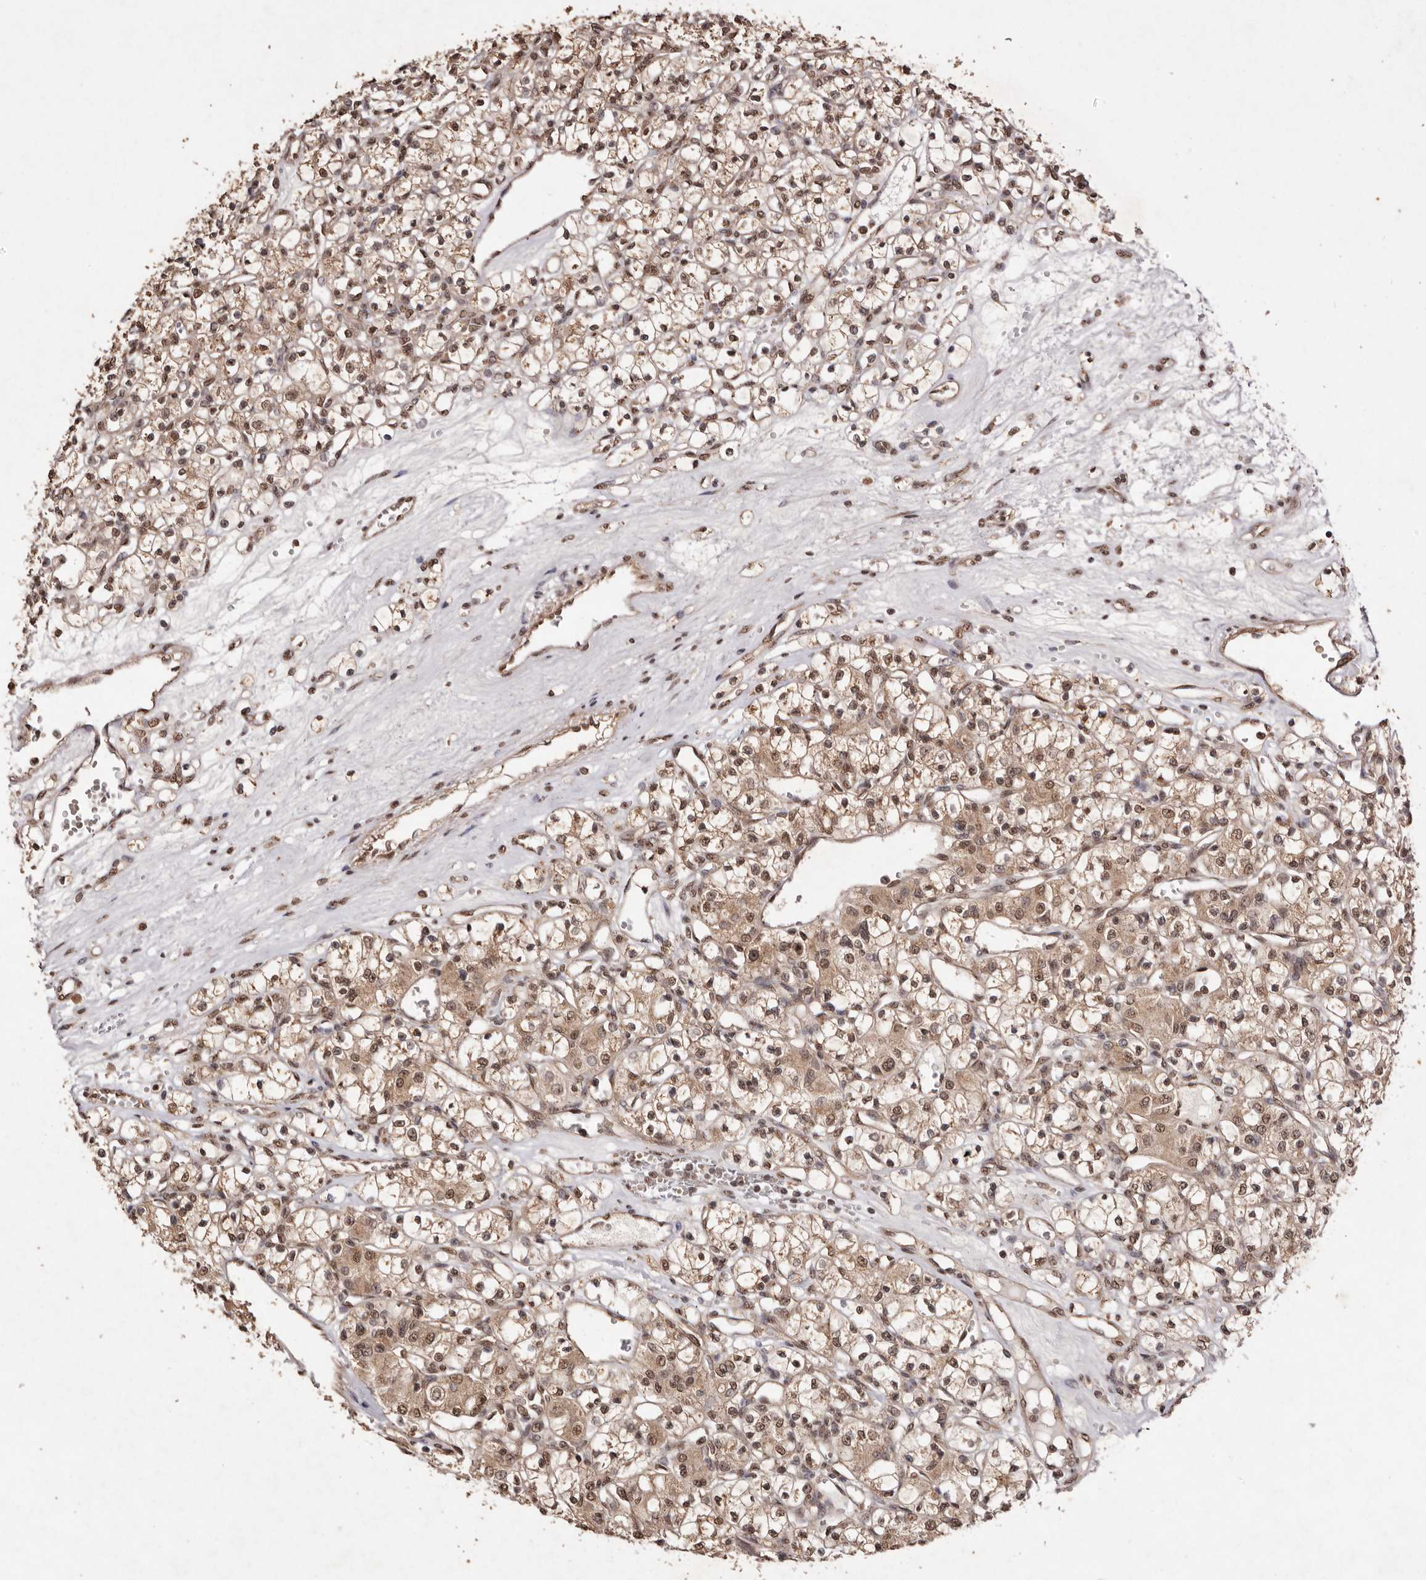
{"staining": {"intensity": "moderate", "quantity": ">75%", "location": "cytoplasmic/membranous,nuclear"}, "tissue": "renal cancer", "cell_type": "Tumor cells", "image_type": "cancer", "snomed": [{"axis": "morphology", "description": "Adenocarcinoma, NOS"}, {"axis": "topography", "description": "Kidney"}], "caption": "IHC histopathology image of human renal adenocarcinoma stained for a protein (brown), which reveals medium levels of moderate cytoplasmic/membranous and nuclear expression in approximately >75% of tumor cells.", "gene": "NOTCH1", "patient": {"sex": "female", "age": 59}}